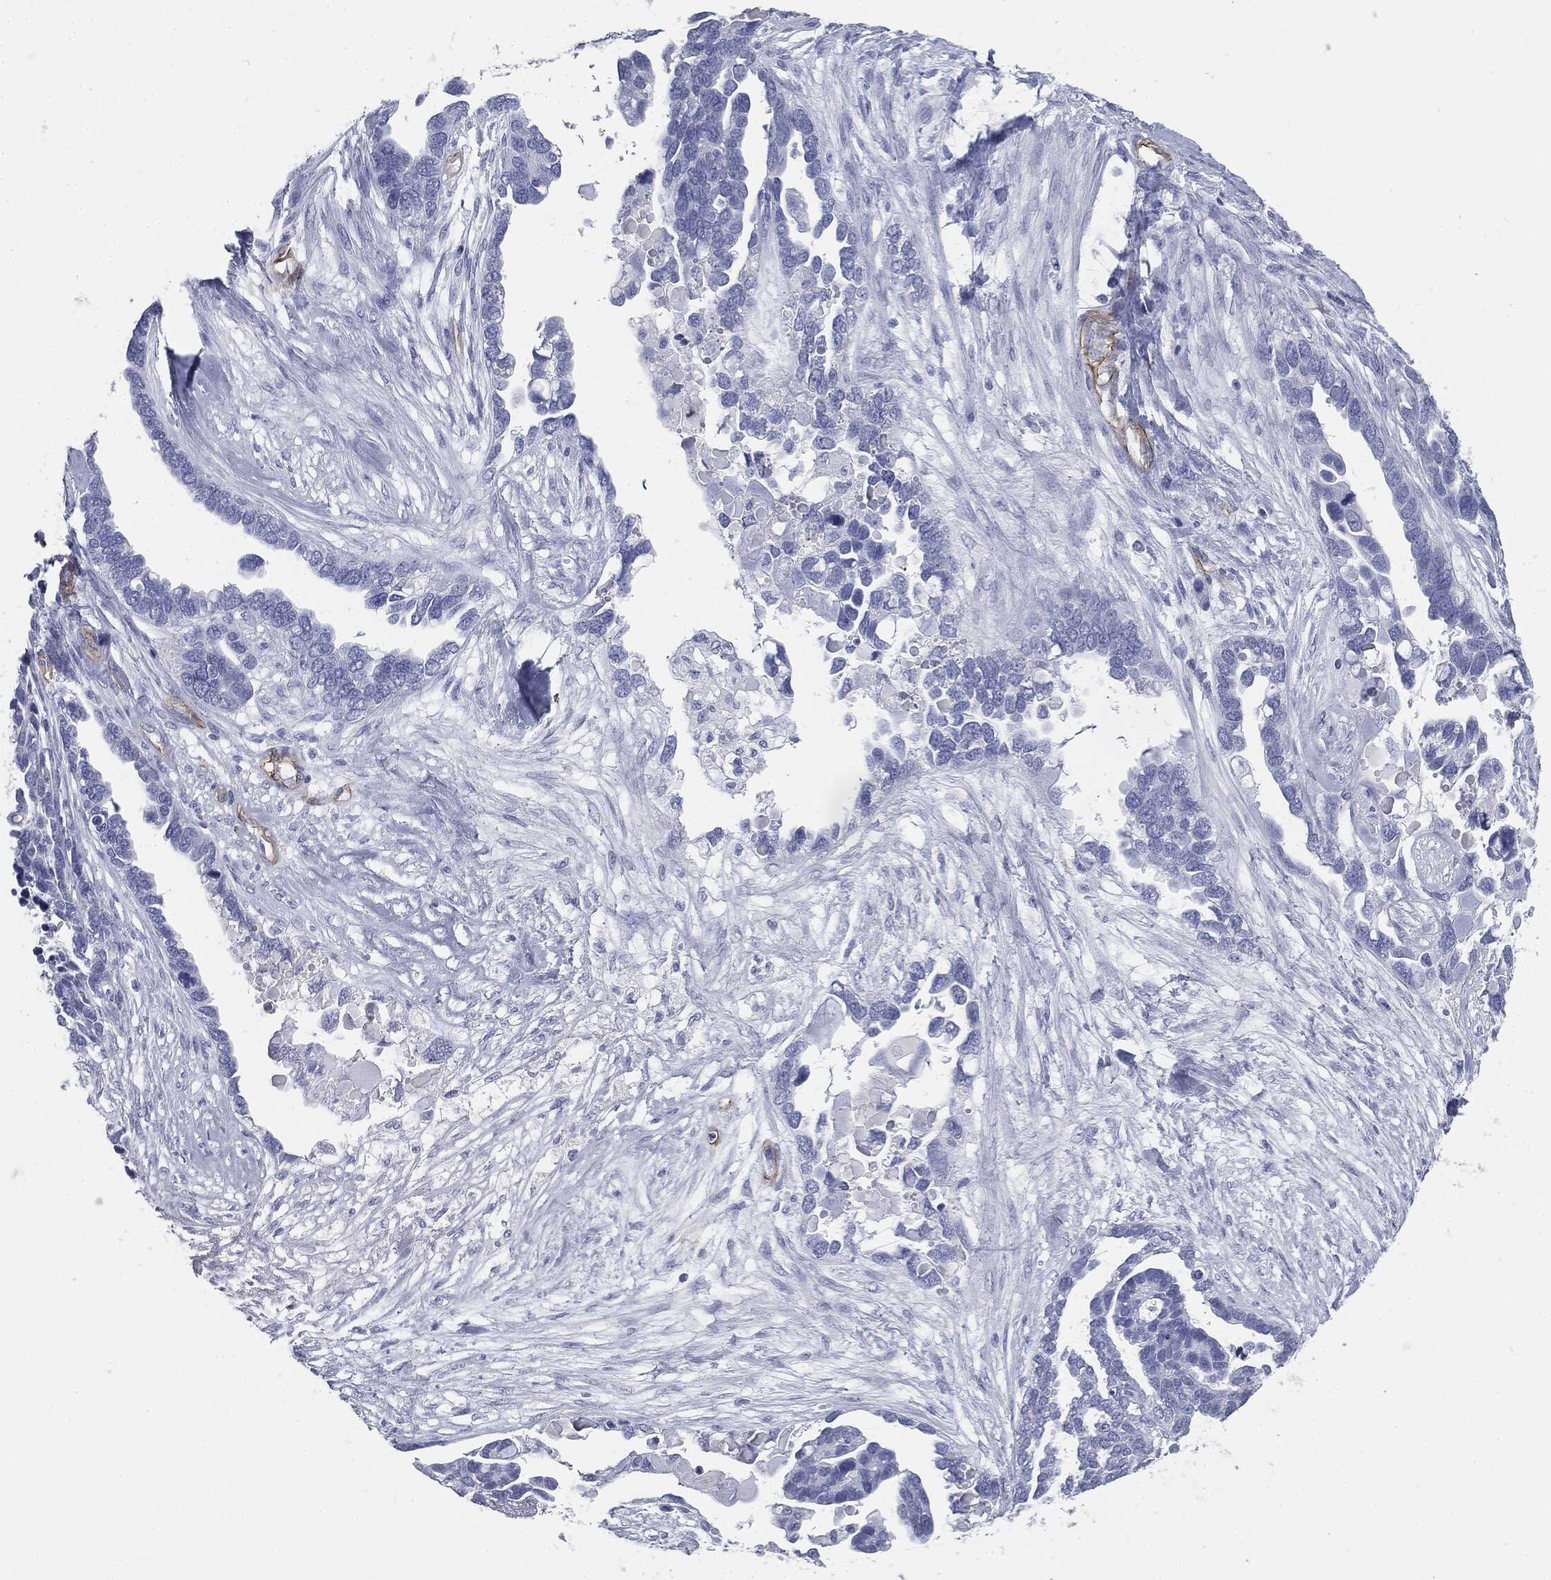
{"staining": {"intensity": "negative", "quantity": "none", "location": "none"}, "tissue": "ovarian cancer", "cell_type": "Tumor cells", "image_type": "cancer", "snomed": [{"axis": "morphology", "description": "Cystadenocarcinoma, serous, NOS"}, {"axis": "topography", "description": "Ovary"}], "caption": "Image shows no significant protein positivity in tumor cells of ovarian serous cystadenocarcinoma.", "gene": "MUC5AC", "patient": {"sex": "female", "age": 54}}